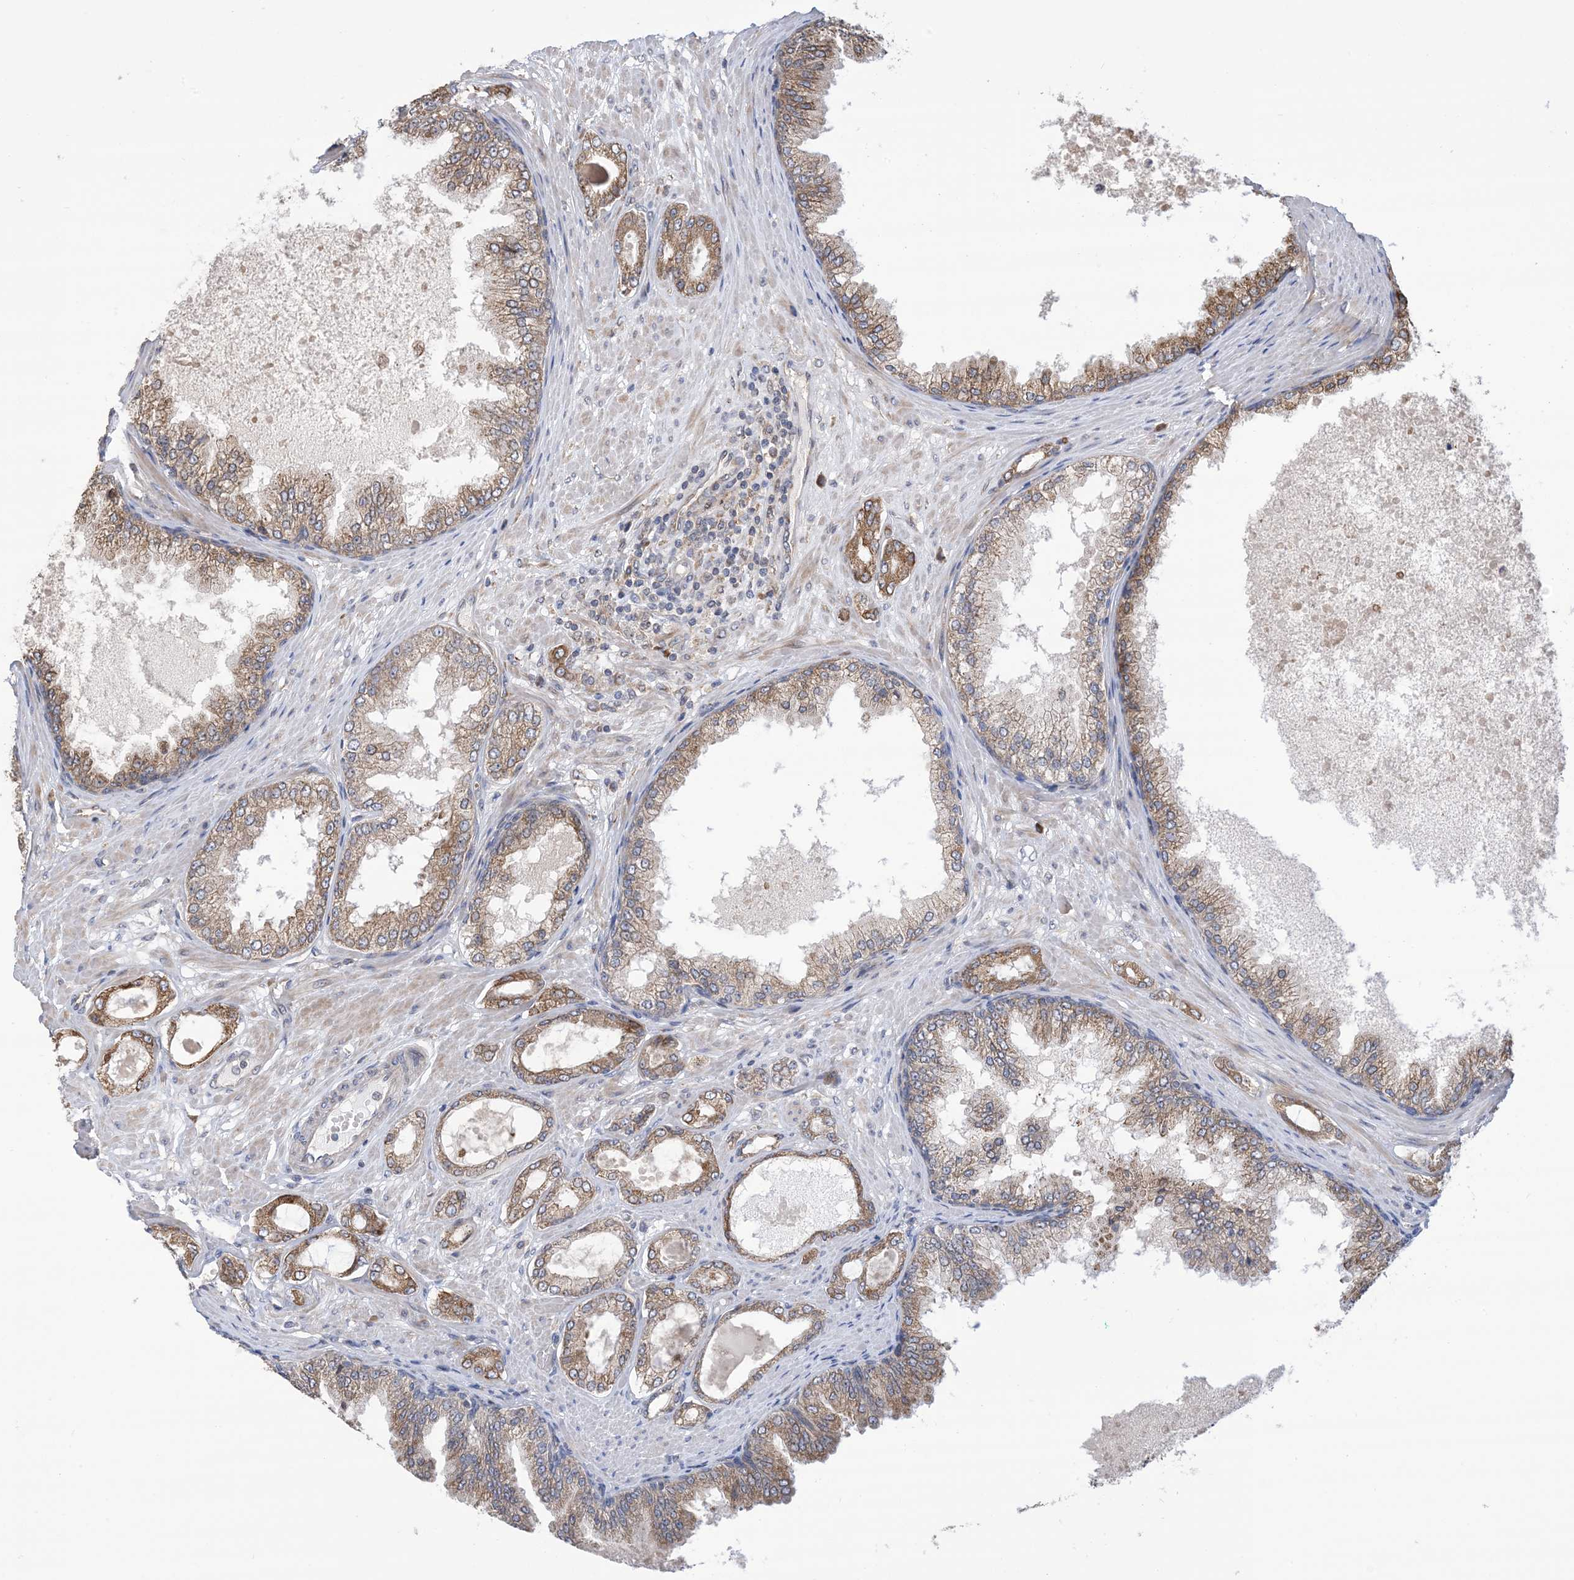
{"staining": {"intensity": "moderate", "quantity": "25%-75%", "location": "cytoplasmic/membranous"}, "tissue": "prostate cancer", "cell_type": "Tumor cells", "image_type": "cancer", "snomed": [{"axis": "morphology", "description": "Adenocarcinoma, Low grade"}, {"axis": "topography", "description": "Prostate"}], "caption": "Immunohistochemical staining of human prostate adenocarcinoma (low-grade) reveals medium levels of moderate cytoplasmic/membranous expression in approximately 25%-75% of tumor cells.", "gene": "CLEC16A", "patient": {"sex": "male", "age": 63}}